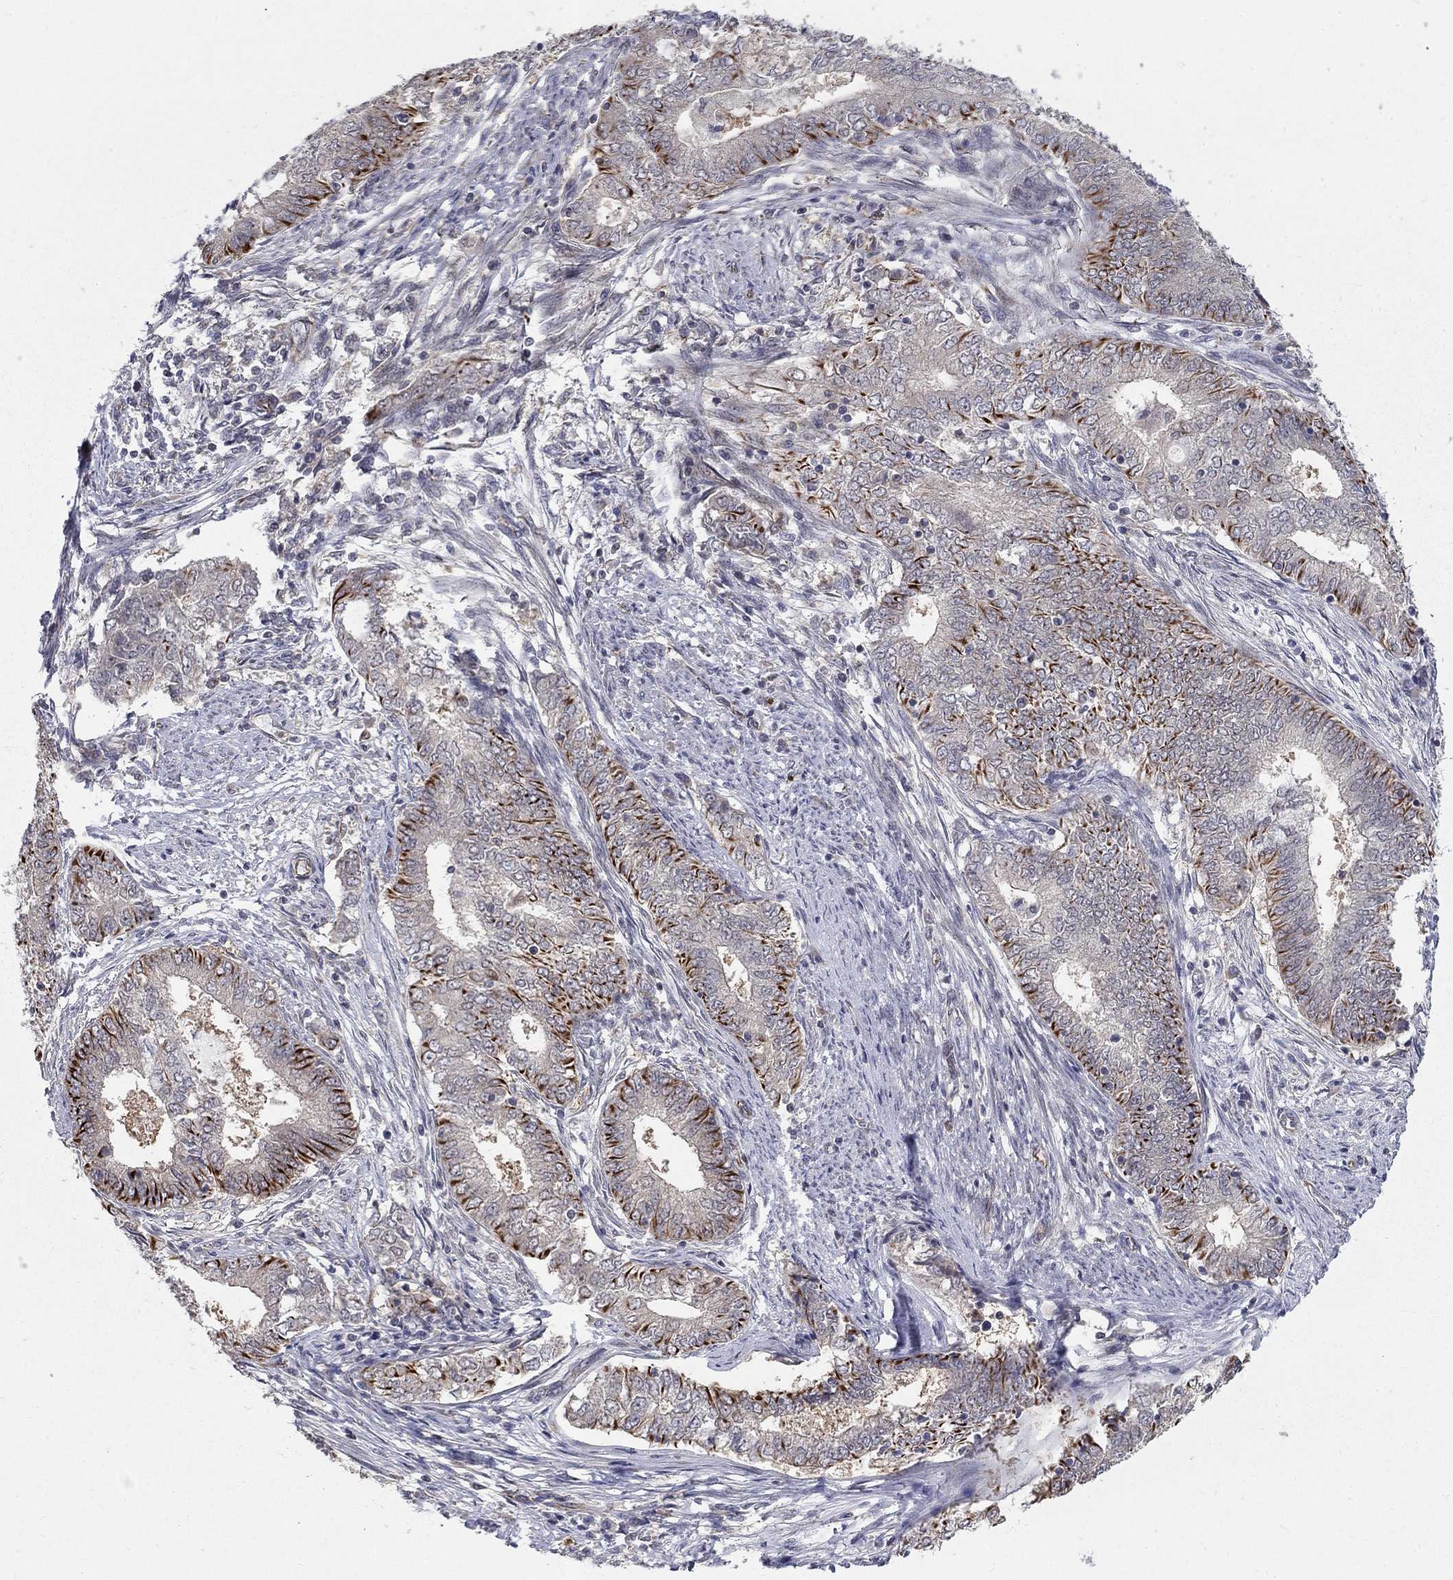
{"staining": {"intensity": "strong", "quantity": "<25%", "location": "cytoplasmic/membranous"}, "tissue": "endometrial cancer", "cell_type": "Tumor cells", "image_type": "cancer", "snomed": [{"axis": "morphology", "description": "Adenocarcinoma, NOS"}, {"axis": "topography", "description": "Endometrium"}], "caption": "DAB (3,3'-diaminobenzidine) immunohistochemical staining of human endometrial adenocarcinoma demonstrates strong cytoplasmic/membranous protein positivity in approximately <25% of tumor cells. The protein of interest is stained brown, and the nuclei are stained in blue (DAB (3,3'-diaminobenzidine) IHC with brightfield microscopy, high magnification).", "gene": "MSRA", "patient": {"sex": "female", "age": 62}}